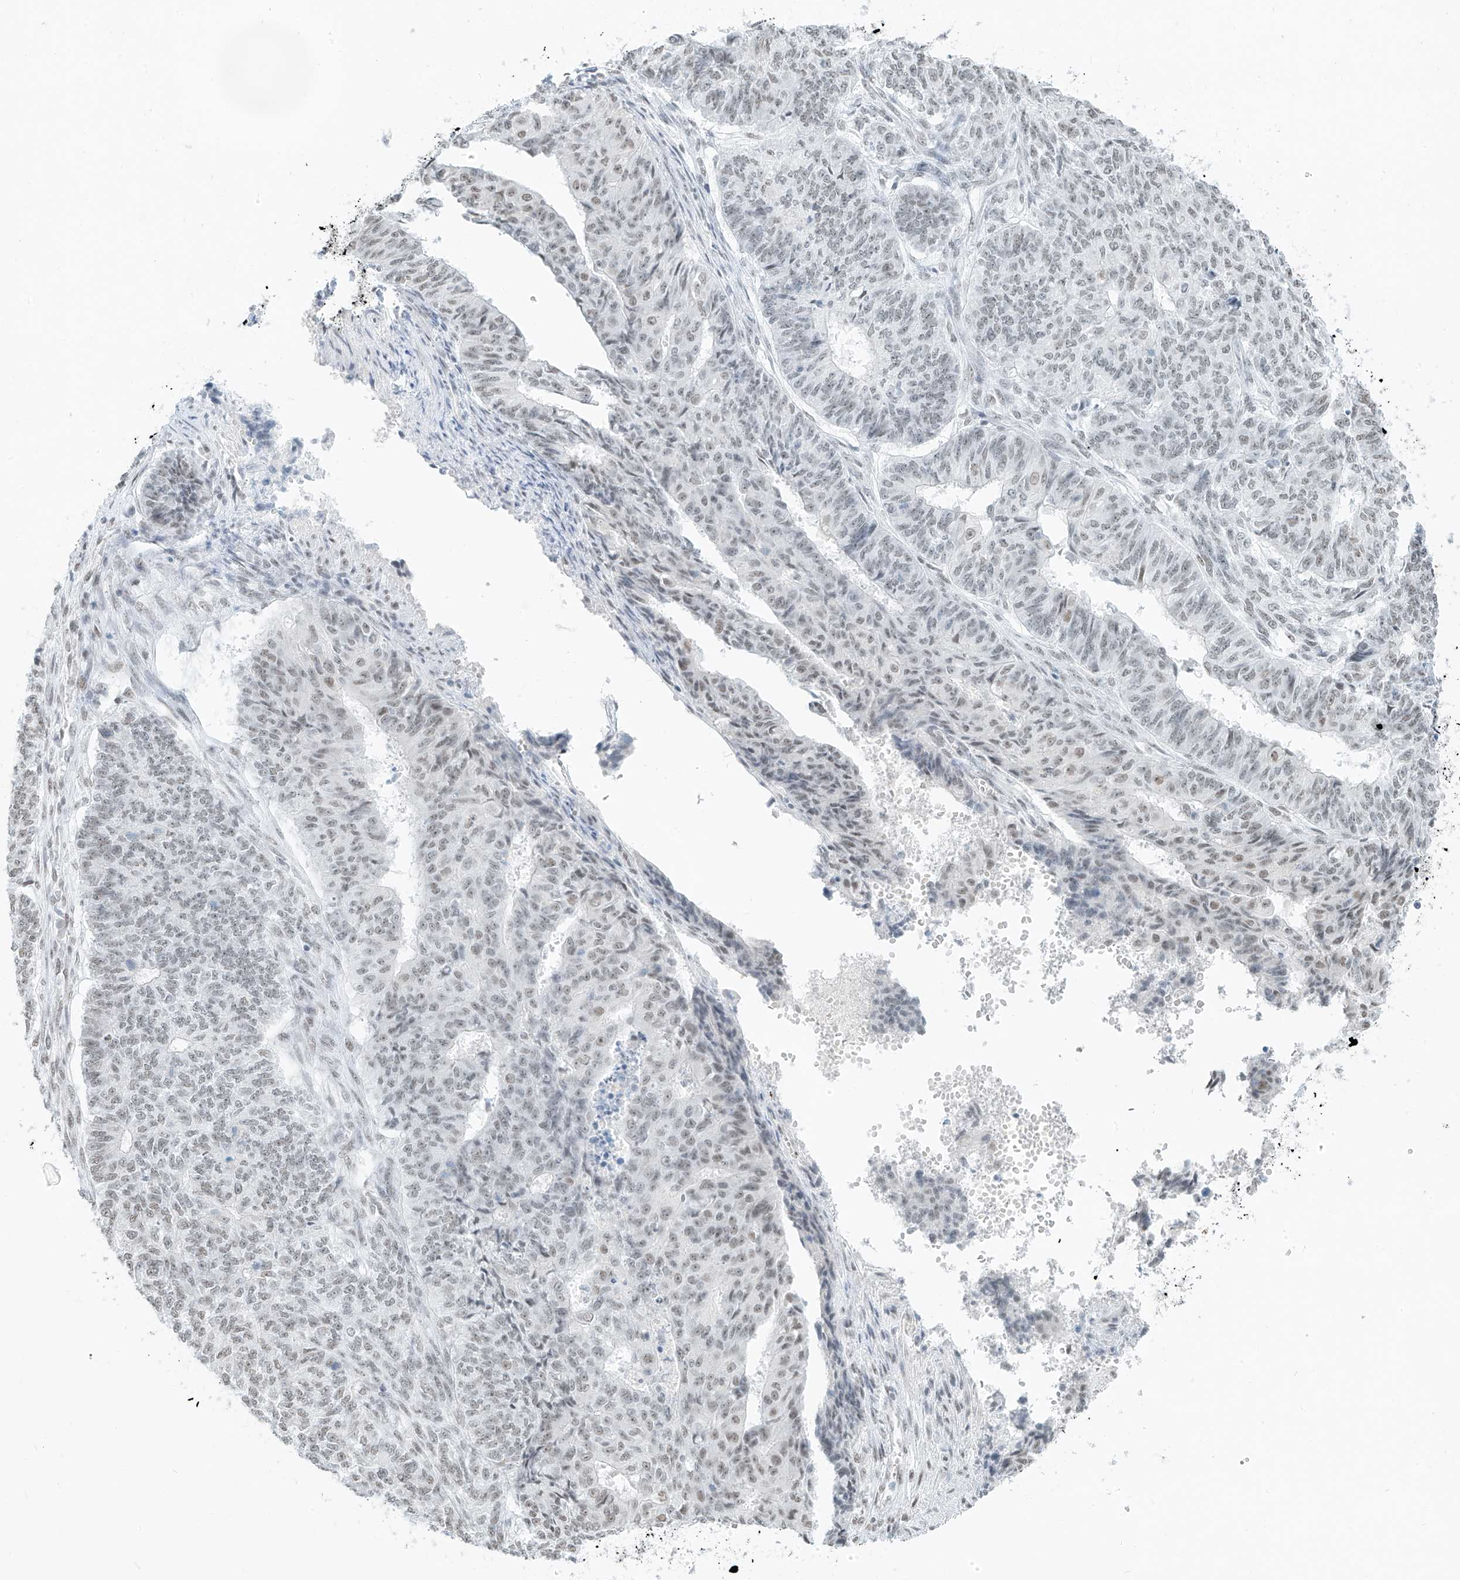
{"staining": {"intensity": "weak", "quantity": "25%-75%", "location": "nuclear"}, "tissue": "endometrial cancer", "cell_type": "Tumor cells", "image_type": "cancer", "snomed": [{"axis": "morphology", "description": "Adenocarcinoma, NOS"}, {"axis": "topography", "description": "Endometrium"}], "caption": "The histopathology image reveals a brown stain indicating the presence of a protein in the nuclear of tumor cells in endometrial adenocarcinoma.", "gene": "PGC", "patient": {"sex": "female", "age": 32}}